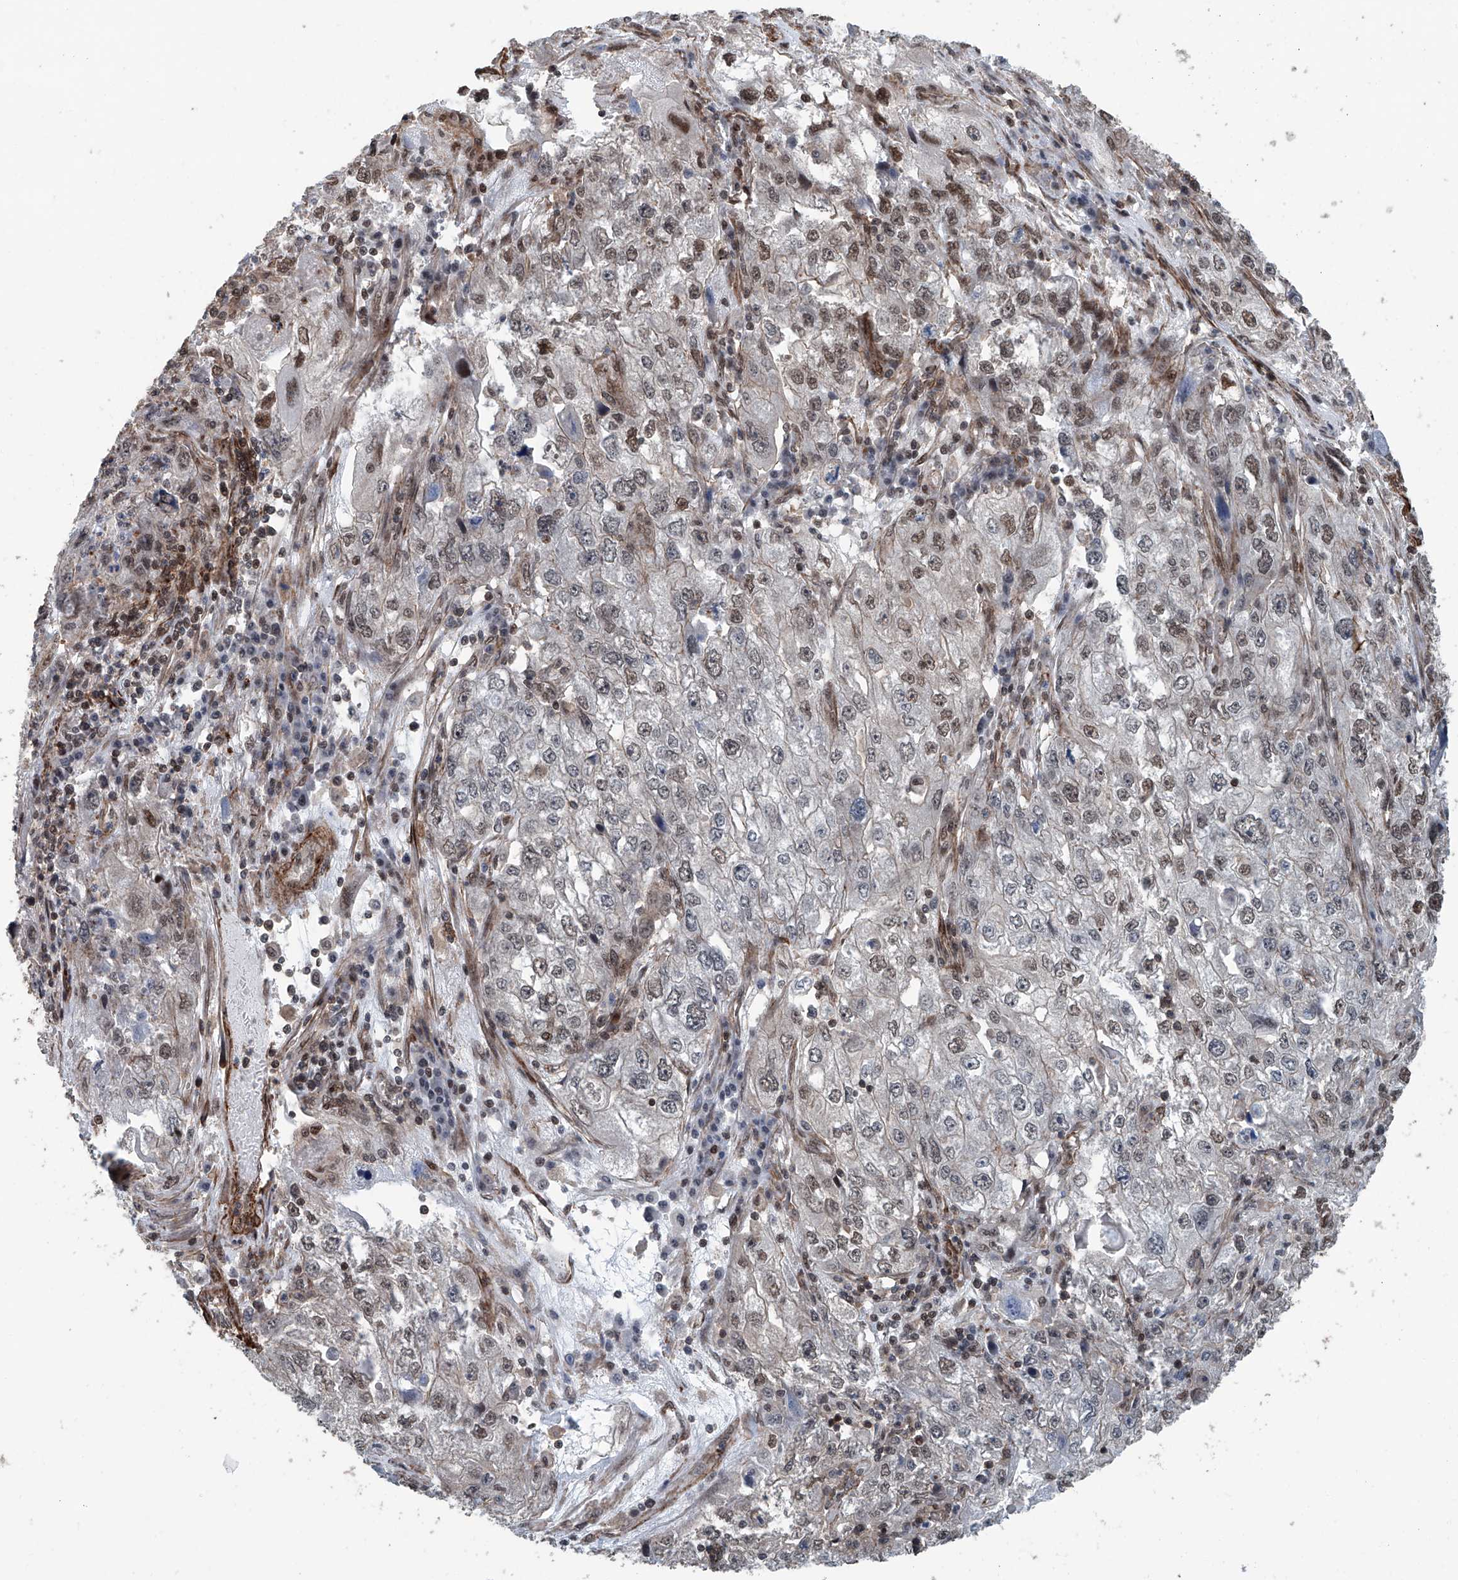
{"staining": {"intensity": "weak", "quantity": "<25%", "location": "nuclear"}, "tissue": "endometrial cancer", "cell_type": "Tumor cells", "image_type": "cancer", "snomed": [{"axis": "morphology", "description": "Adenocarcinoma, NOS"}, {"axis": "topography", "description": "Endometrium"}], "caption": "The immunohistochemistry (IHC) histopathology image has no significant expression in tumor cells of endometrial cancer tissue.", "gene": "SDE2", "patient": {"sex": "female", "age": 49}}